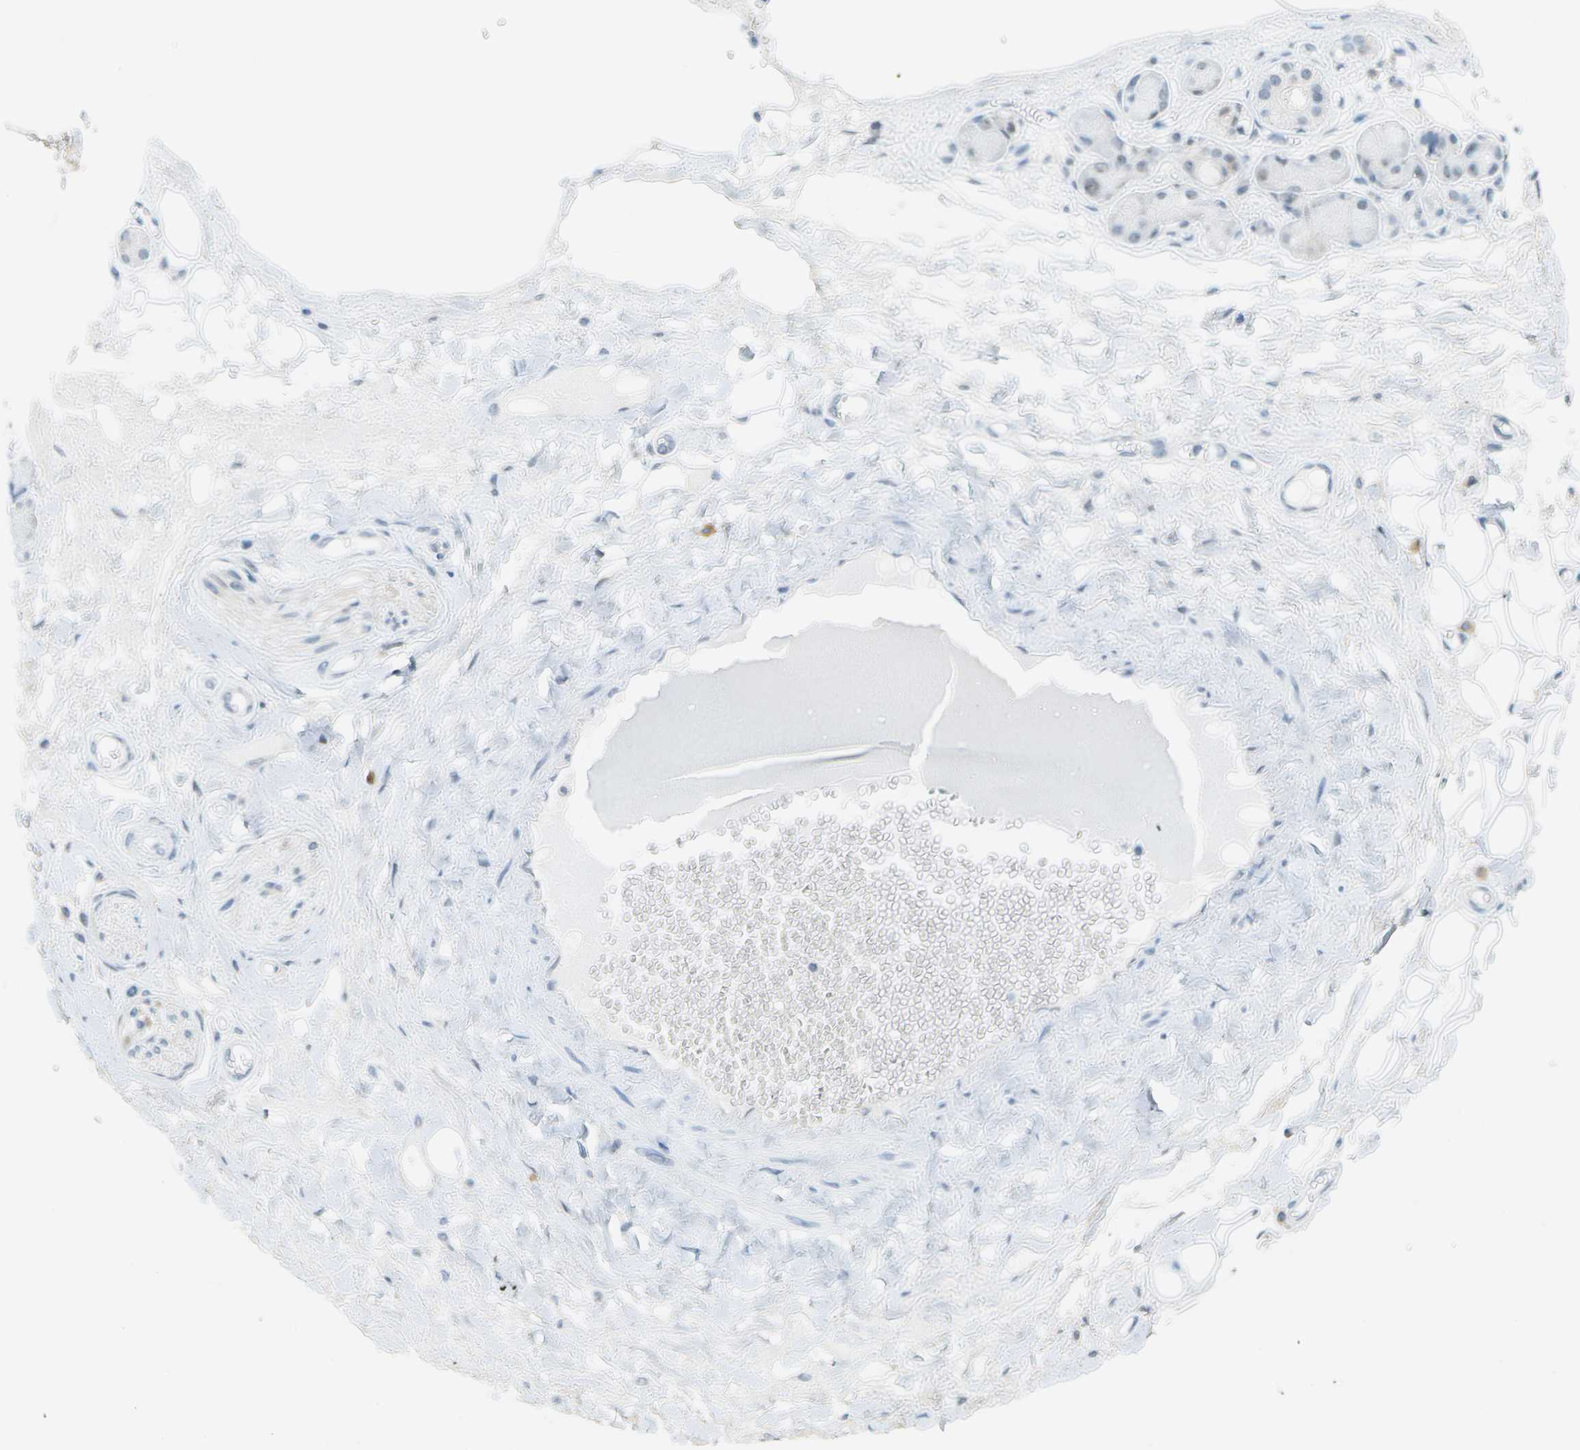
{"staining": {"intensity": "negative", "quantity": "none", "location": "none"}, "tissue": "adipose tissue", "cell_type": "Adipocytes", "image_type": "normal", "snomed": [{"axis": "morphology", "description": "Normal tissue, NOS"}, {"axis": "morphology", "description": "Inflammation, NOS"}, {"axis": "topography", "description": "Salivary gland"}, {"axis": "topography", "description": "Peripheral nerve tissue"}], "caption": "Adipocytes show no significant protein staining in unremarkable adipose tissue.", "gene": "PITHD1", "patient": {"sex": "female", "age": 75}}